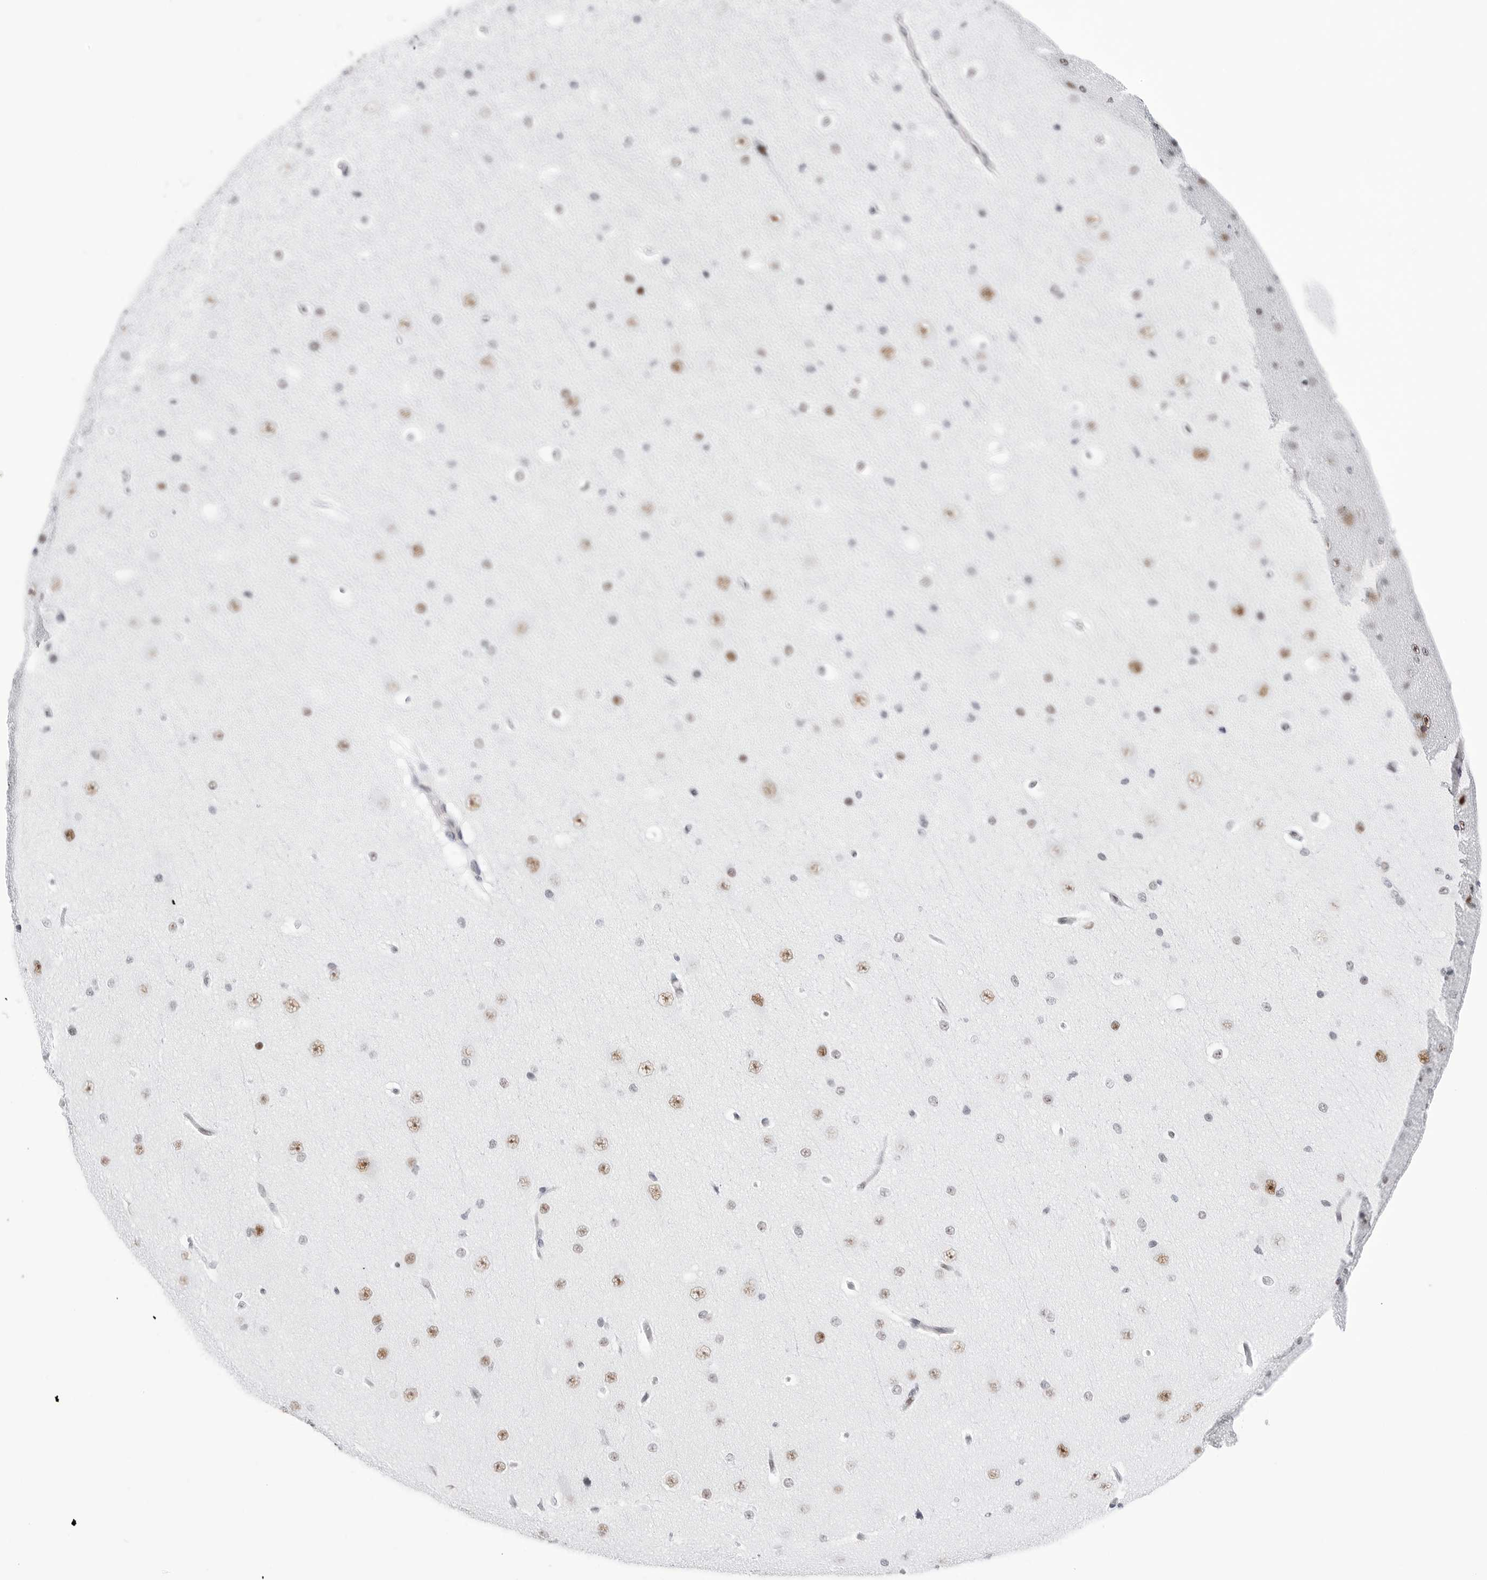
{"staining": {"intensity": "weak", "quantity": ">75%", "location": "nuclear"}, "tissue": "cerebral cortex", "cell_type": "Endothelial cells", "image_type": "normal", "snomed": [{"axis": "morphology", "description": "Normal tissue, NOS"}, {"axis": "morphology", "description": "Developmental malformation"}, {"axis": "topography", "description": "Cerebral cortex"}], "caption": "Immunohistochemical staining of benign human cerebral cortex displays weak nuclear protein positivity in about >75% of endothelial cells.", "gene": "C1orf162", "patient": {"sex": "female", "age": 30}}